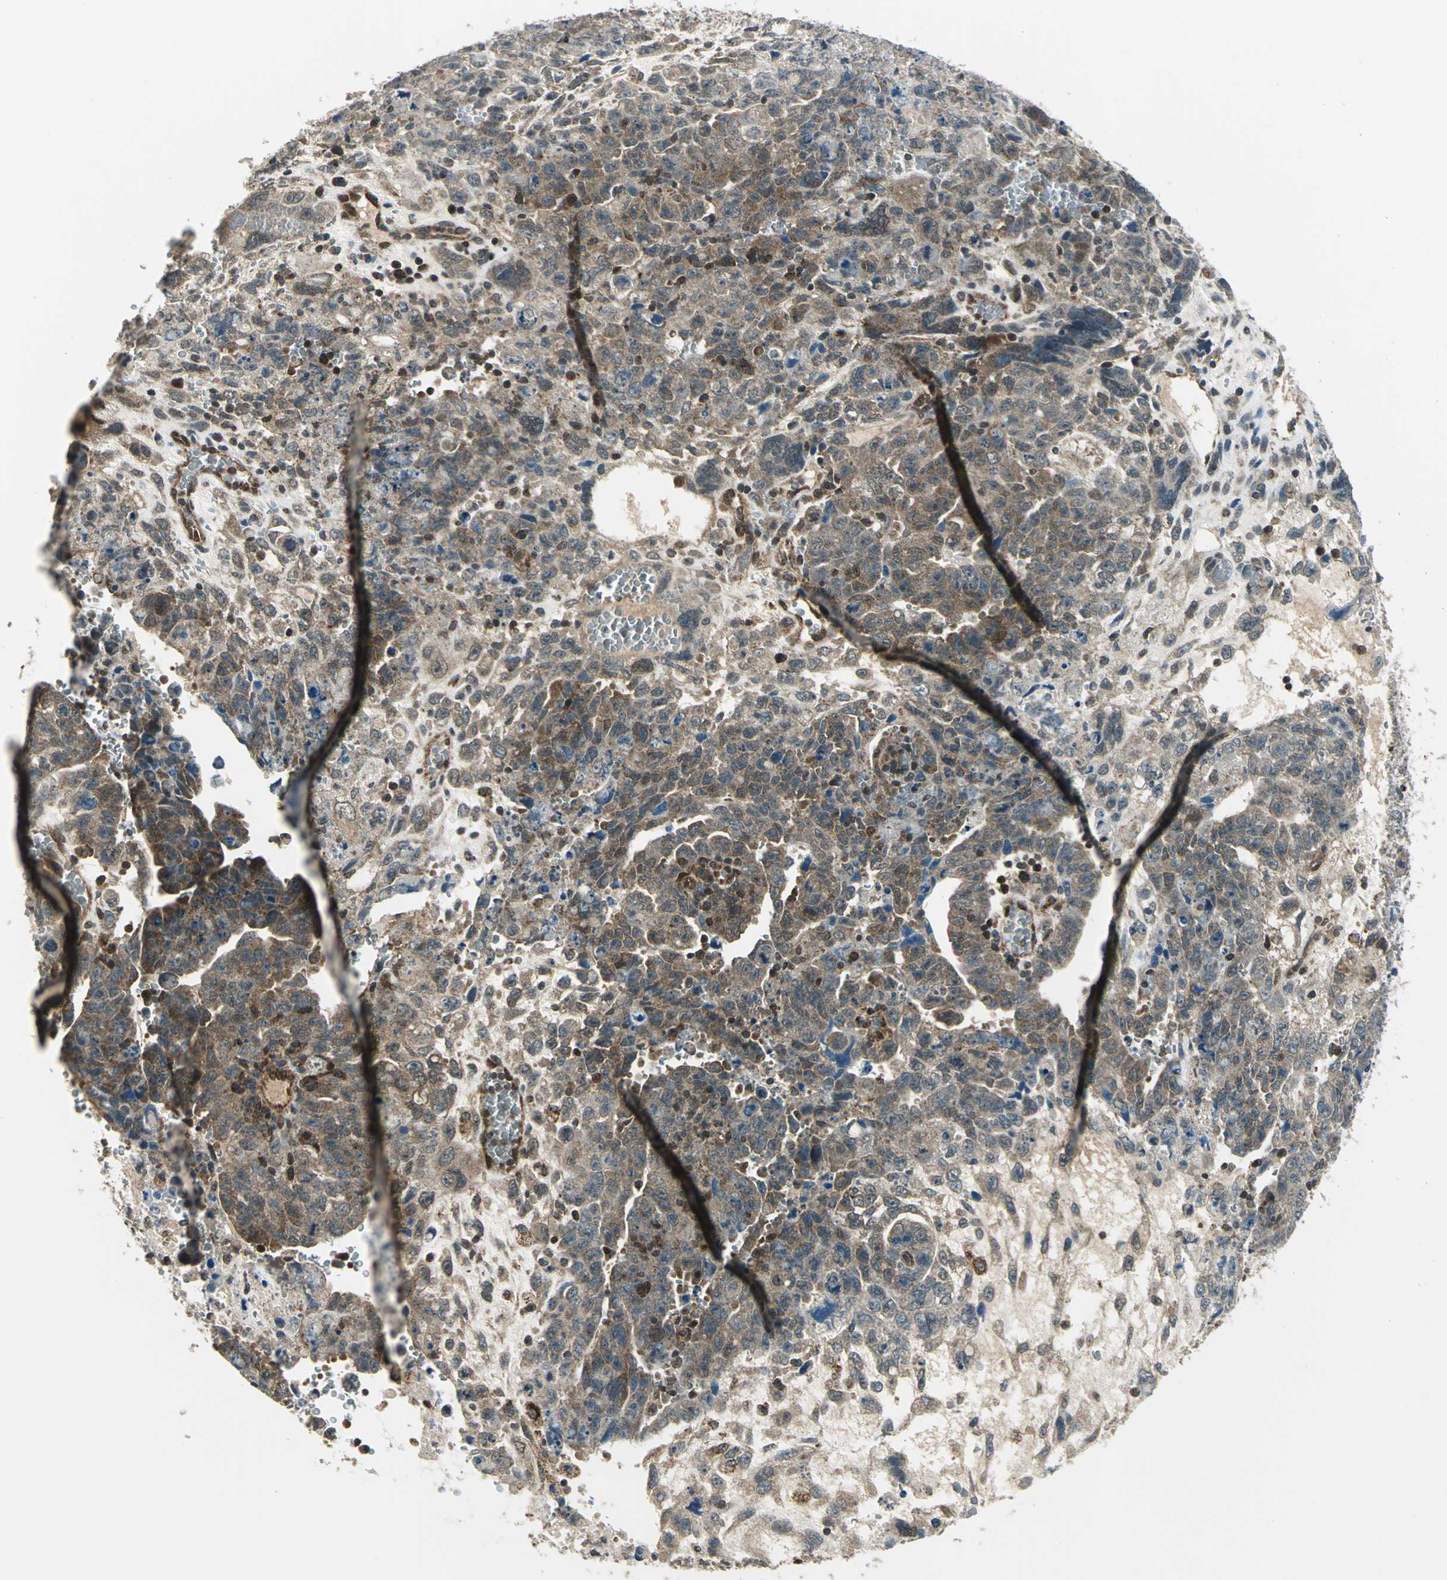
{"staining": {"intensity": "moderate", "quantity": ">75%", "location": "cytoplasmic/membranous"}, "tissue": "testis cancer", "cell_type": "Tumor cells", "image_type": "cancer", "snomed": [{"axis": "morphology", "description": "Carcinoma, Embryonal, NOS"}, {"axis": "topography", "description": "Testis"}], "caption": "This is a histology image of immunohistochemistry (IHC) staining of embryonal carcinoma (testis), which shows moderate staining in the cytoplasmic/membranous of tumor cells.", "gene": "NUDT2", "patient": {"sex": "male", "age": 28}}